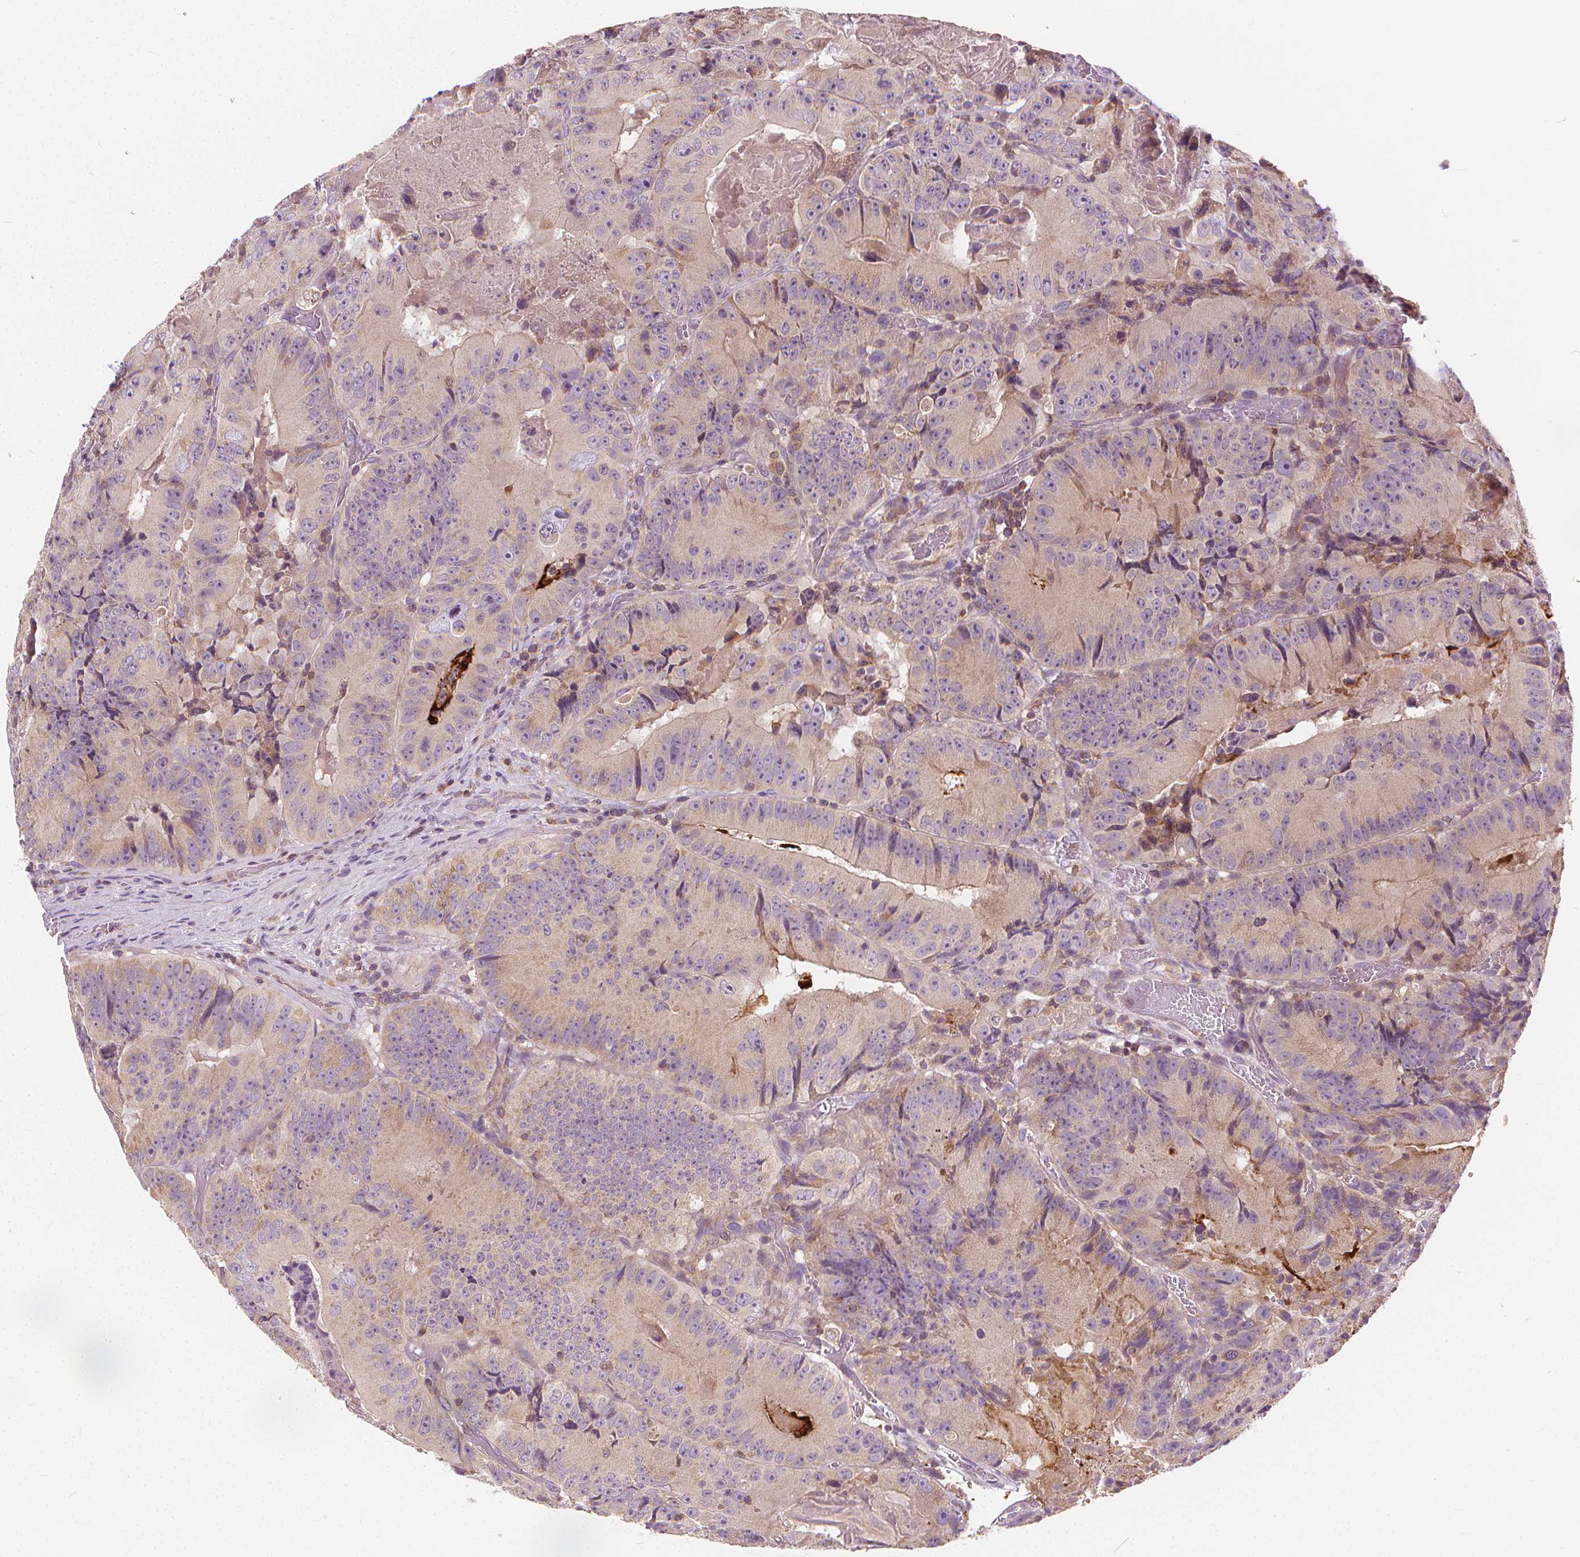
{"staining": {"intensity": "weak", "quantity": "<25%", "location": "cytoplasmic/membranous"}, "tissue": "colorectal cancer", "cell_type": "Tumor cells", "image_type": "cancer", "snomed": [{"axis": "morphology", "description": "Adenocarcinoma, NOS"}, {"axis": "topography", "description": "Colon"}], "caption": "High magnification brightfield microscopy of colorectal cancer (adenocarcinoma) stained with DAB (3,3'-diaminobenzidine) (brown) and counterstained with hematoxylin (blue): tumor cells show no significant staining.", "gene": "RAB20", "patient": {"sex": "female", "age": 86}}